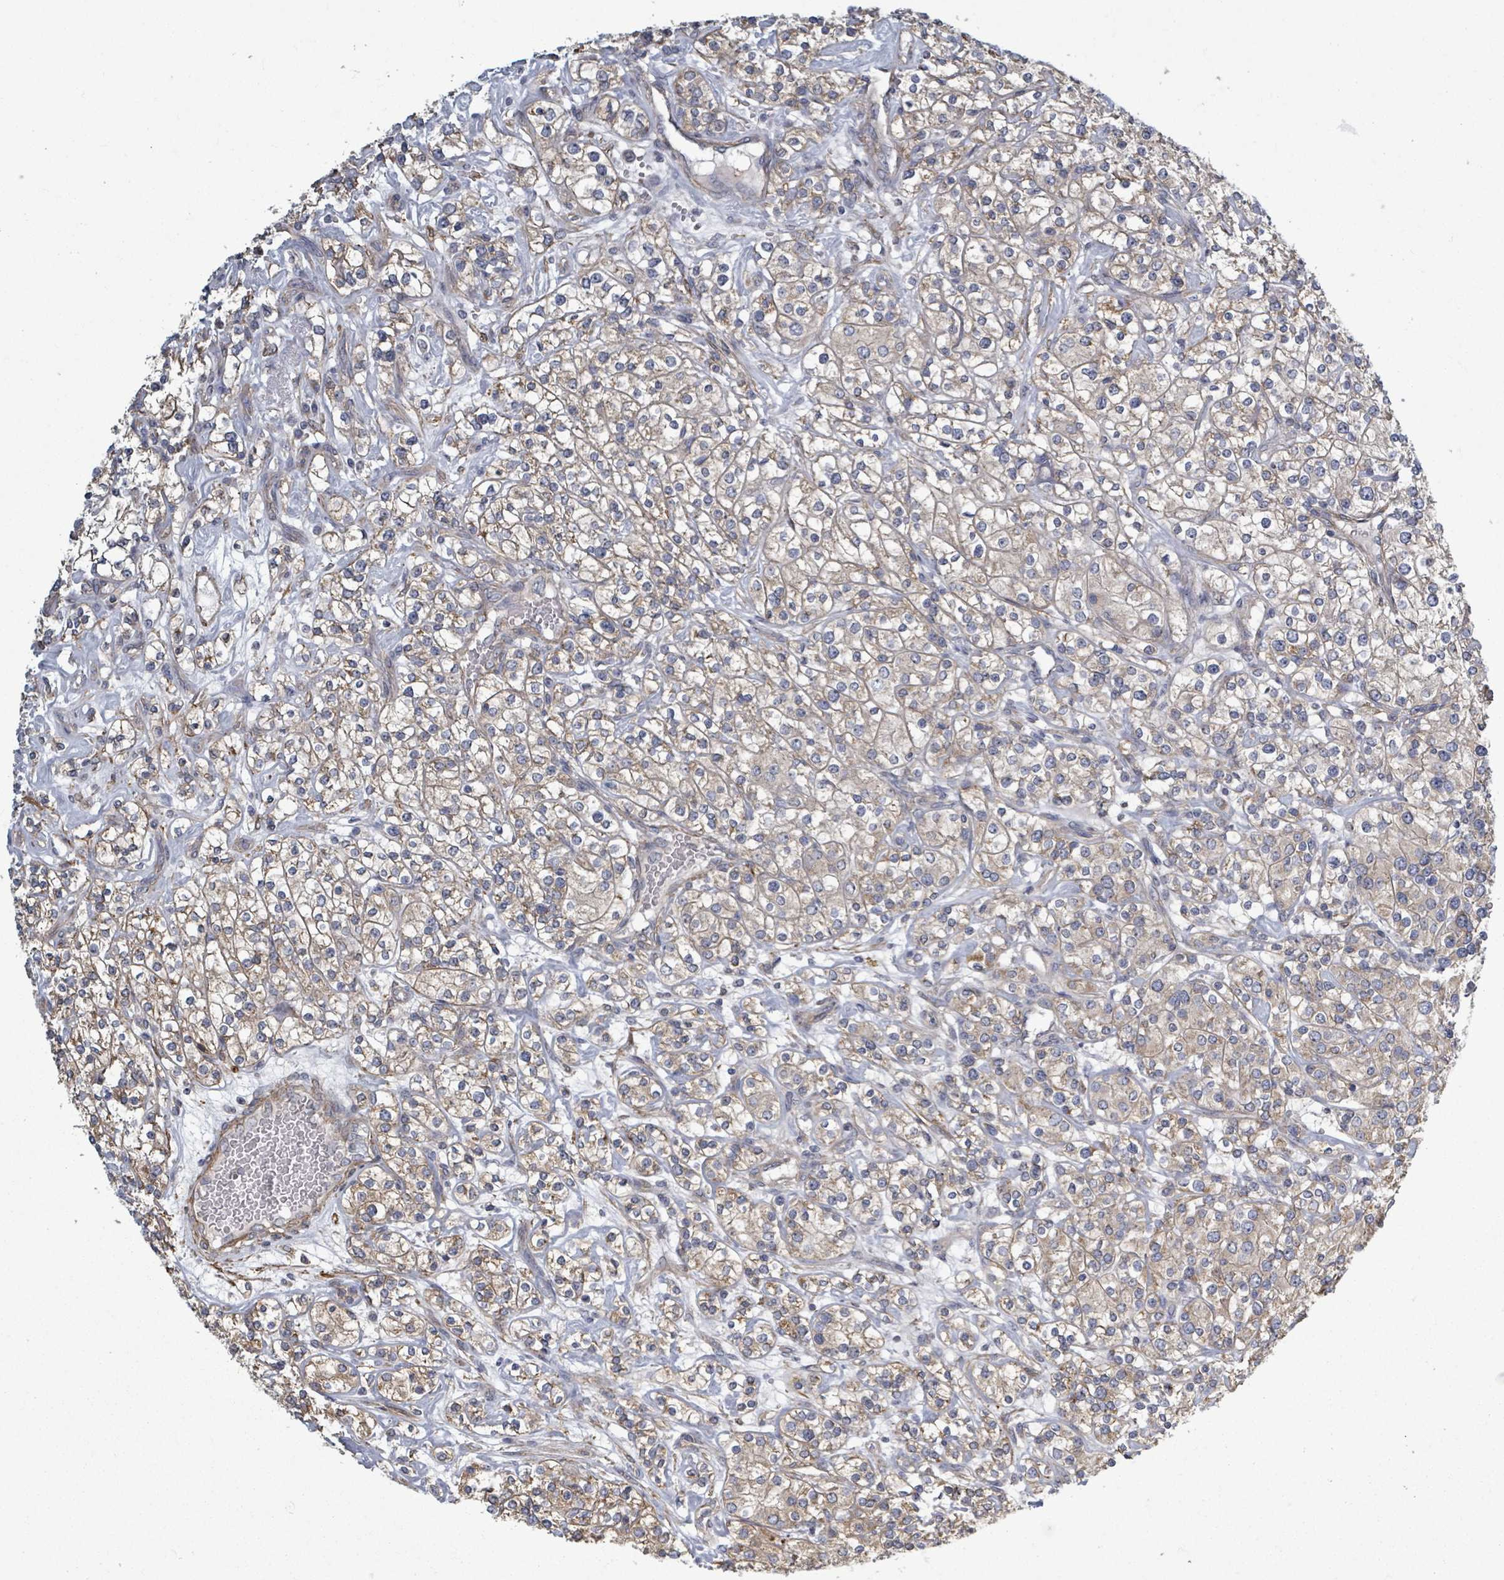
{"staining": {"intensity": "weak", "quantity": ">75%", "location": "cytoplasmic/membranous"}, "tissue": "renal cancer", "cell_type": "Tumor cells", "image_type": "cancer", "snomed": [{"axis": "morphology", "description": "Adenocarcinoma, NOS"}, {"axis": "topography", "description": "Kidney"}], "caption": "IHC histopathology image of human renal cancer (adenocarcinoma) stained for a protein (brown), which displays low levels of weak cytoplasmic/membranous expression in about >75% of tumor cells.", "gene": "ADCK1", "patient": {"sex": "male", "age": 77}}